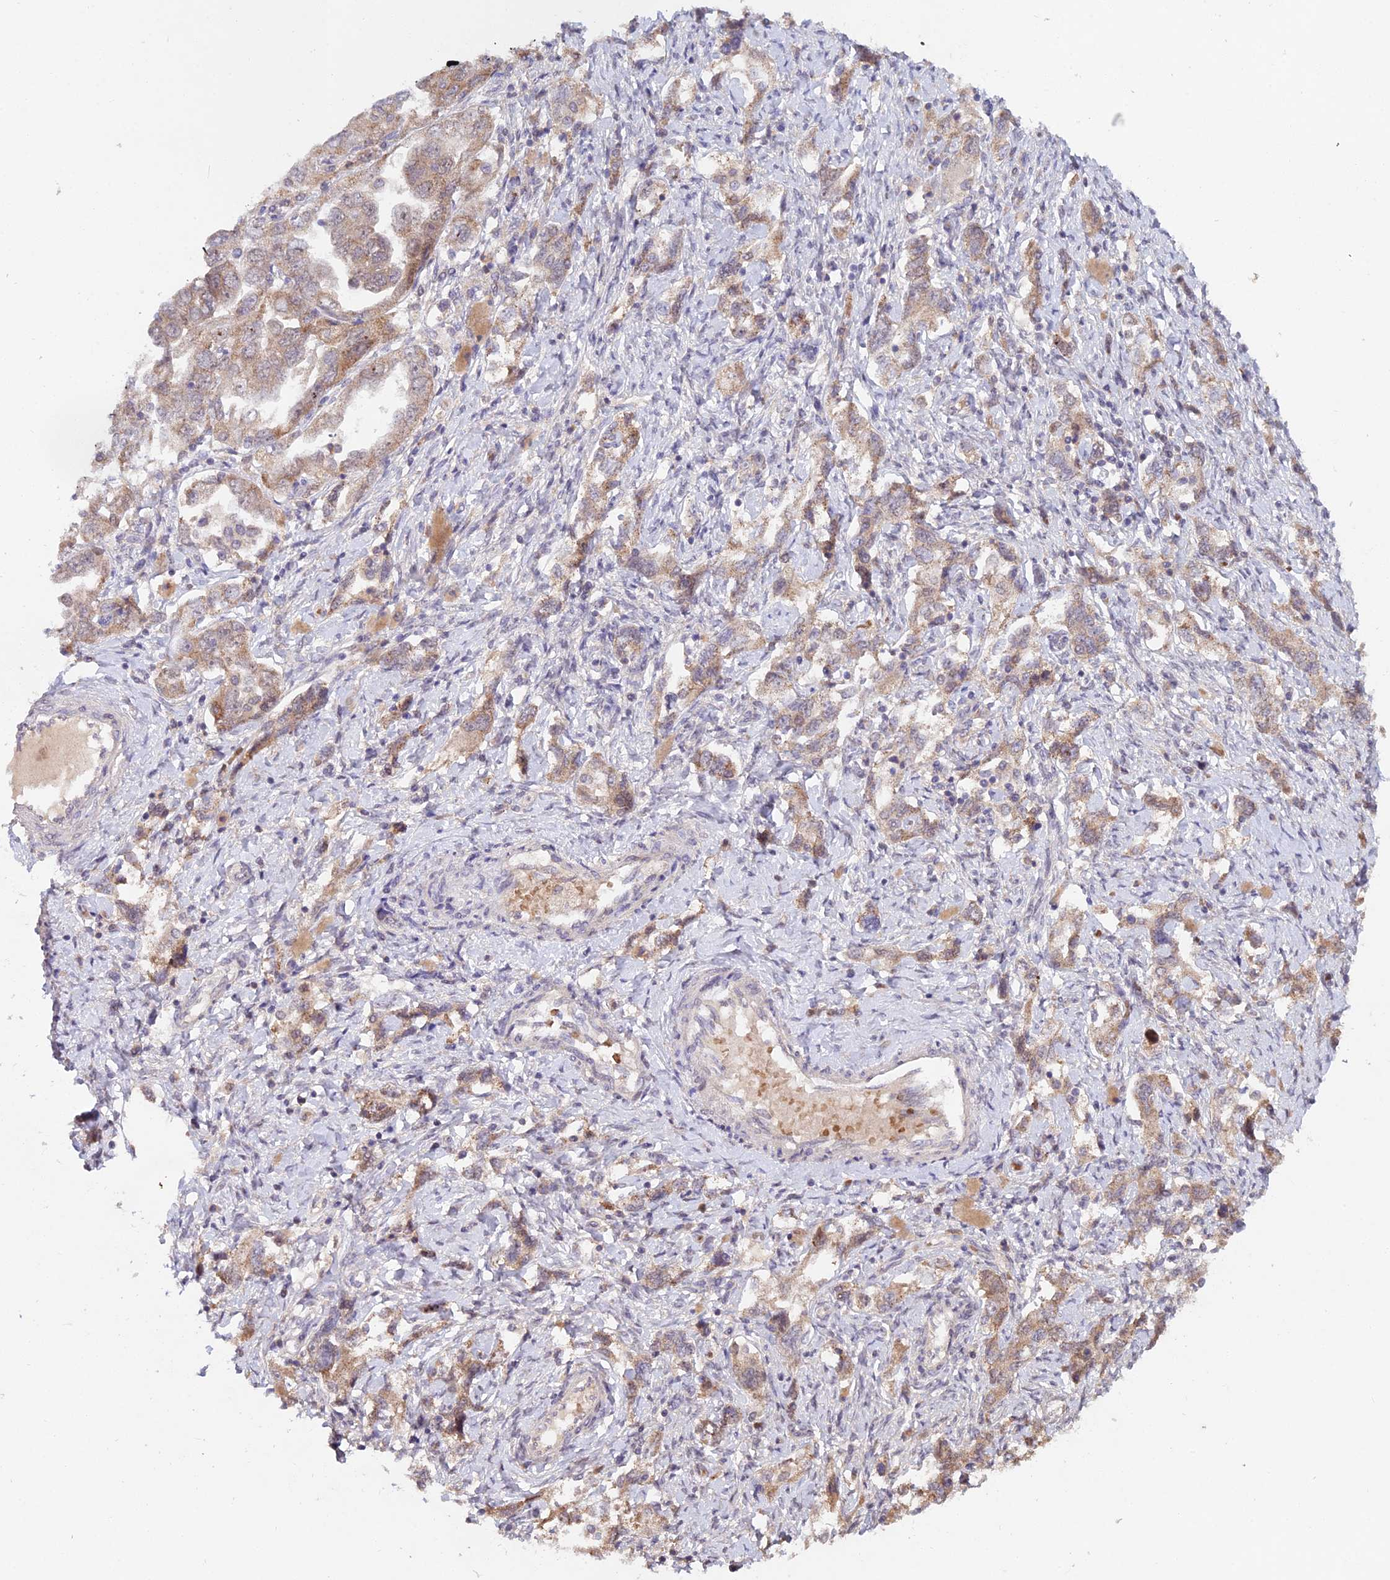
{"staining": {"intensity": "moderate", "quantity": ">75%", "location": "cytoplasmic/membranous"}, "tissue": "ovarian cancer", "cell_type": "Tumor cells", "image_type": "cancer", "snomed": [{"axis": "morphology", "description": "Carcinoma, NOS"}, {"axis": "morphology", "description": "Cystadenocarcinoma, serous, NOS"}, {"axis": "topography", "description": "Ovary"}], "caption": "Tumor cells demonstrate medium levels of moderate cytoplasmic/membranous staining in about >75% of cells in ovarian cancer (carcinoma).", "gene": "WDR43", "patient": {"sex": "female", "age": 69}}